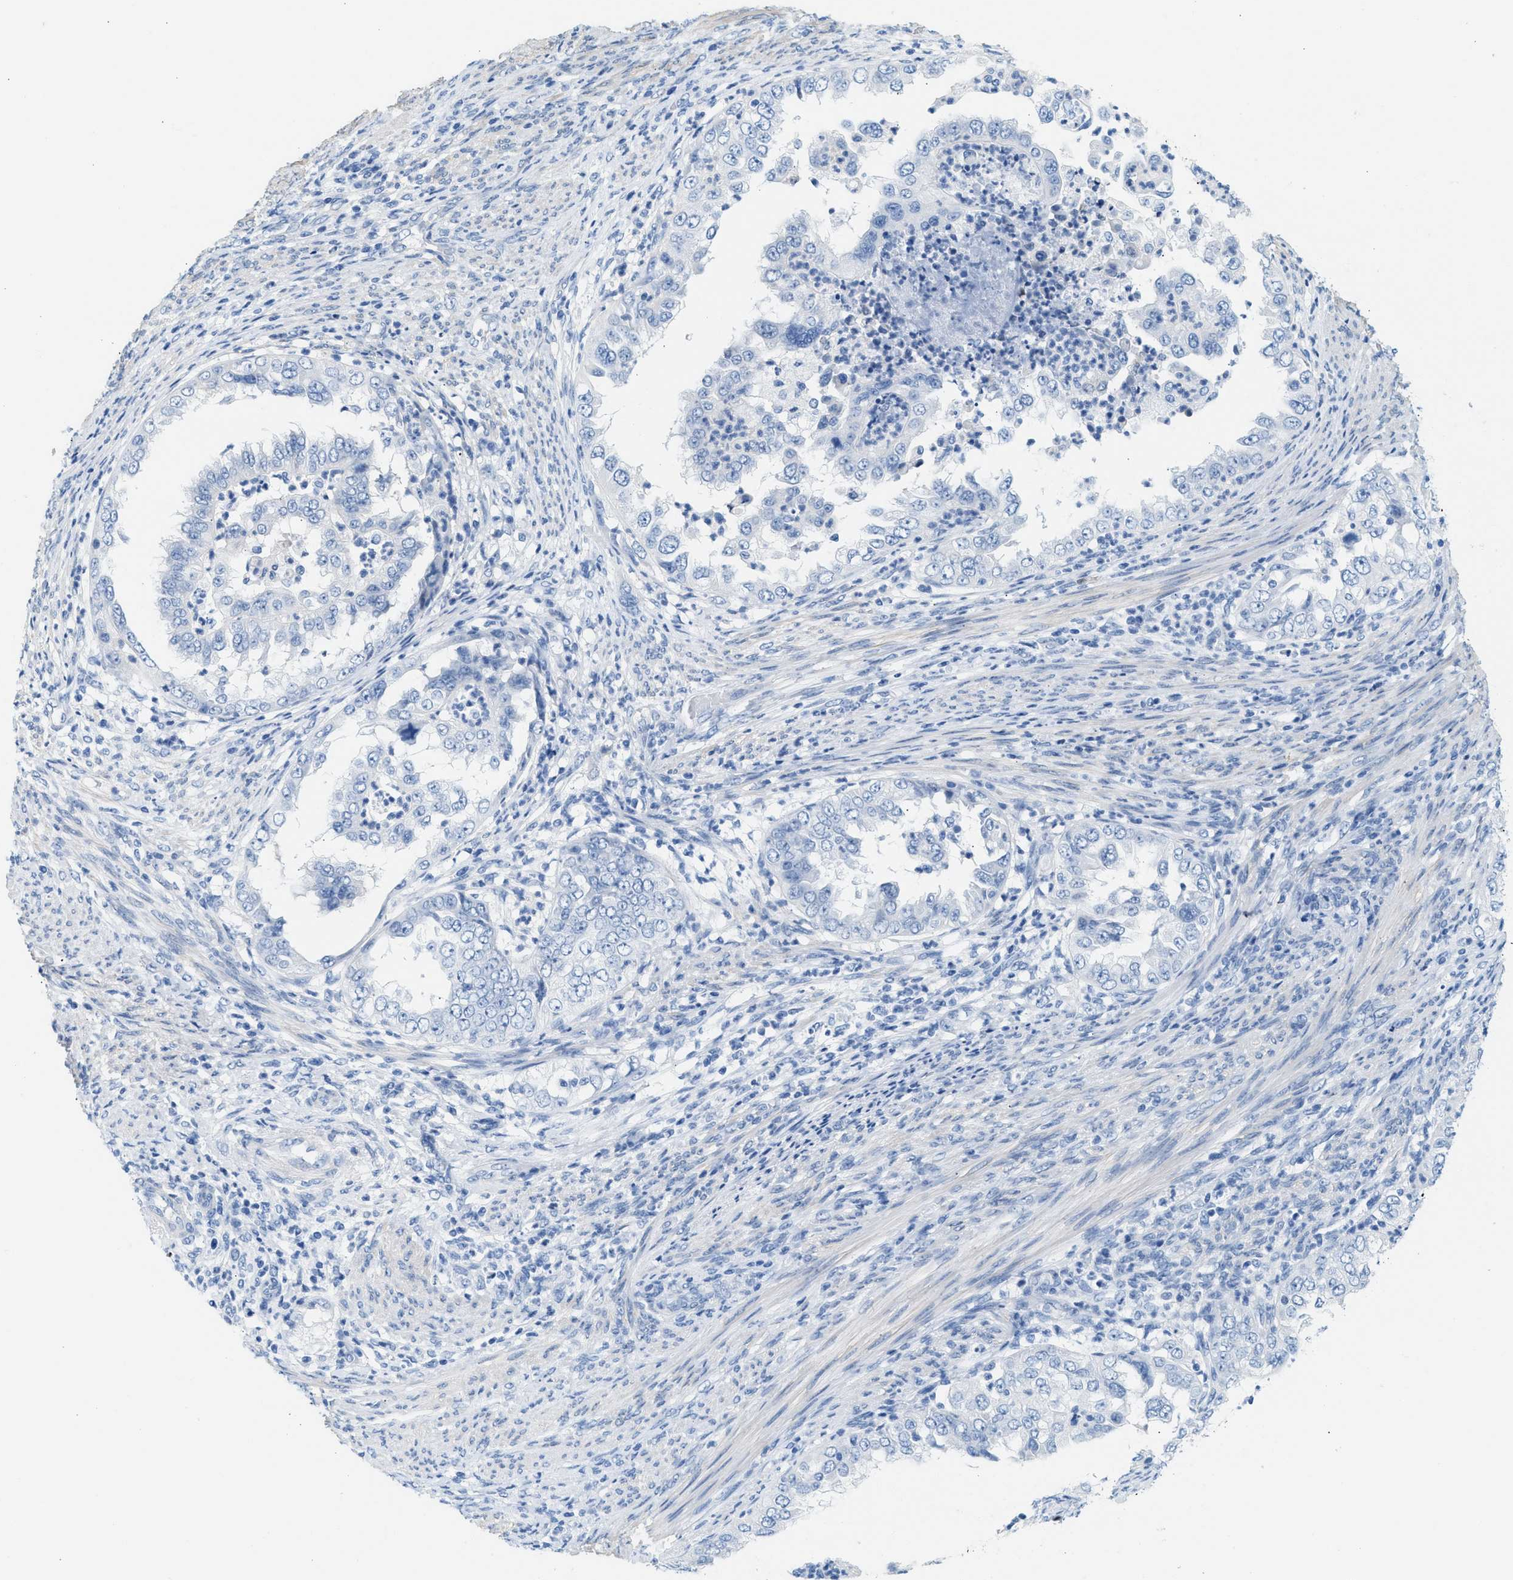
{"staining": {"intensity": "negative", "quantity": "none", "location": "none"}, "tissue": "endometrial cancer", "cell_type": "Tumor cells", "image_type": "cancer", "snomed": [{"axis": "morphology", "description": "Adenocarcinoma, NOS"}, {"axis": "topography", "description": "Endometrium"}], "caption": "High power microscopy photomicrograph of an immunohistochemistry (IHC) micrograph of endometrial cancer (adenocarcinoma), revealing no significant positivity in tumor cells.", "gene": "SPAM1", "patient": {"sex": "female", "age": 85}}